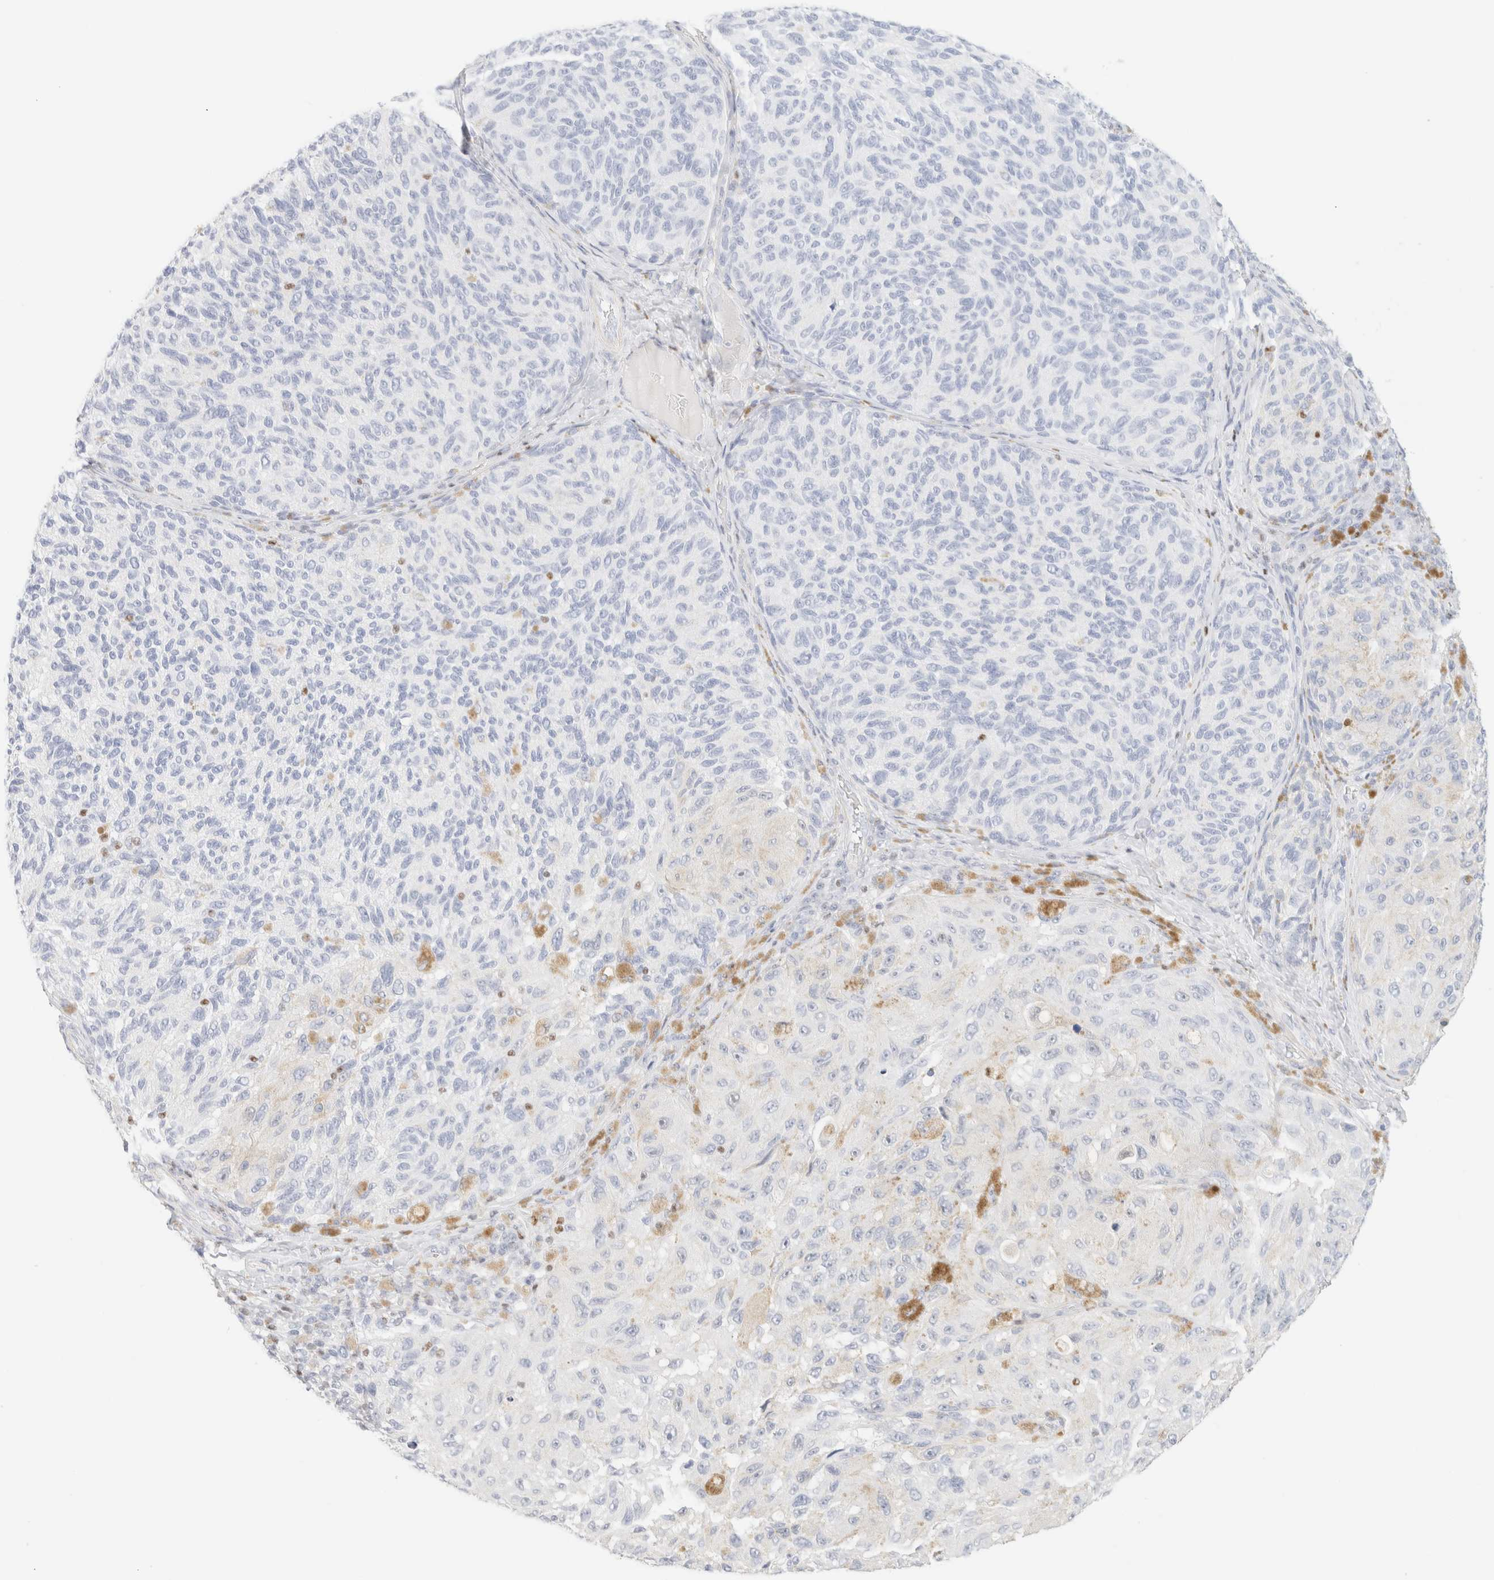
{"staining": {"intensity": "negative", "quantity": "none", "location": "none"}, "tissue": "melanoma", "cell_type": "Tumor cells", "image_type": "cancer", "snomed": [{"axis": "morphology", "description": "Malignant melanoma, NOS"}, {"axis": "topography", "description": "Skin"}], "caption": "IHC photomicrograph of melanoma stained for a protein (brown), which demonstrates no positivity in tumor cells.", "gene": "IKZF3", "patient": {"sex": "female", "age": 73}}